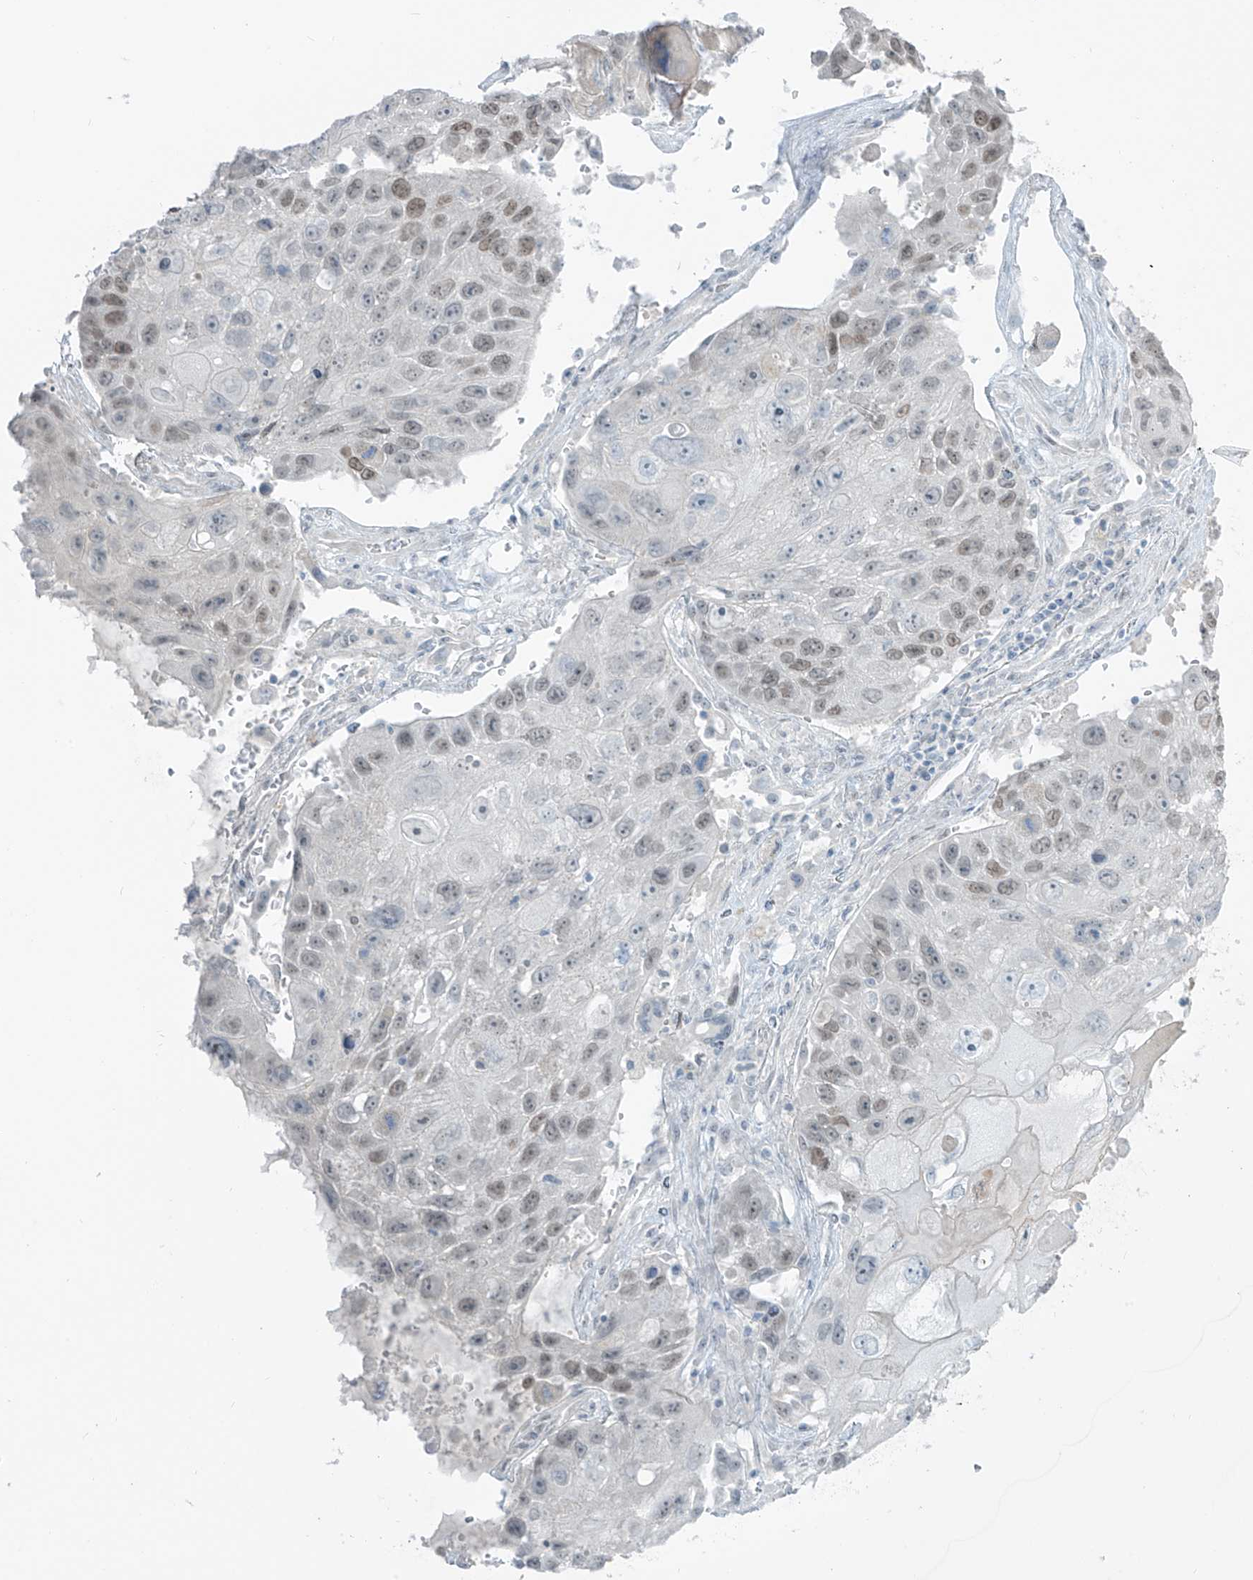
{"staining": {"intensity": "moderate", "quantity": "<25%", "location": "nuclear"}, "tissue": "lung cancer", "cell_type": "Tumor cells", "image_type": "cancer", "snomed": [{"axis": "morphology", "description": "Squamous cell carcinoma, NOS"}, {"axis": "topography", "description": "Lung"}], "caption": "High-magnification brightfield microscopy of lung cancer stained with DAB (brown) and counterstained with hematoxylin (blue). tumor cells exhibit moderate nuclear staining is appreciated in about<25% of cells. (DAB = brown stain, brightfield microscopy at high magnification).", "gene": "PRDM6", "patient": {"sex": "male", "age": 61}}